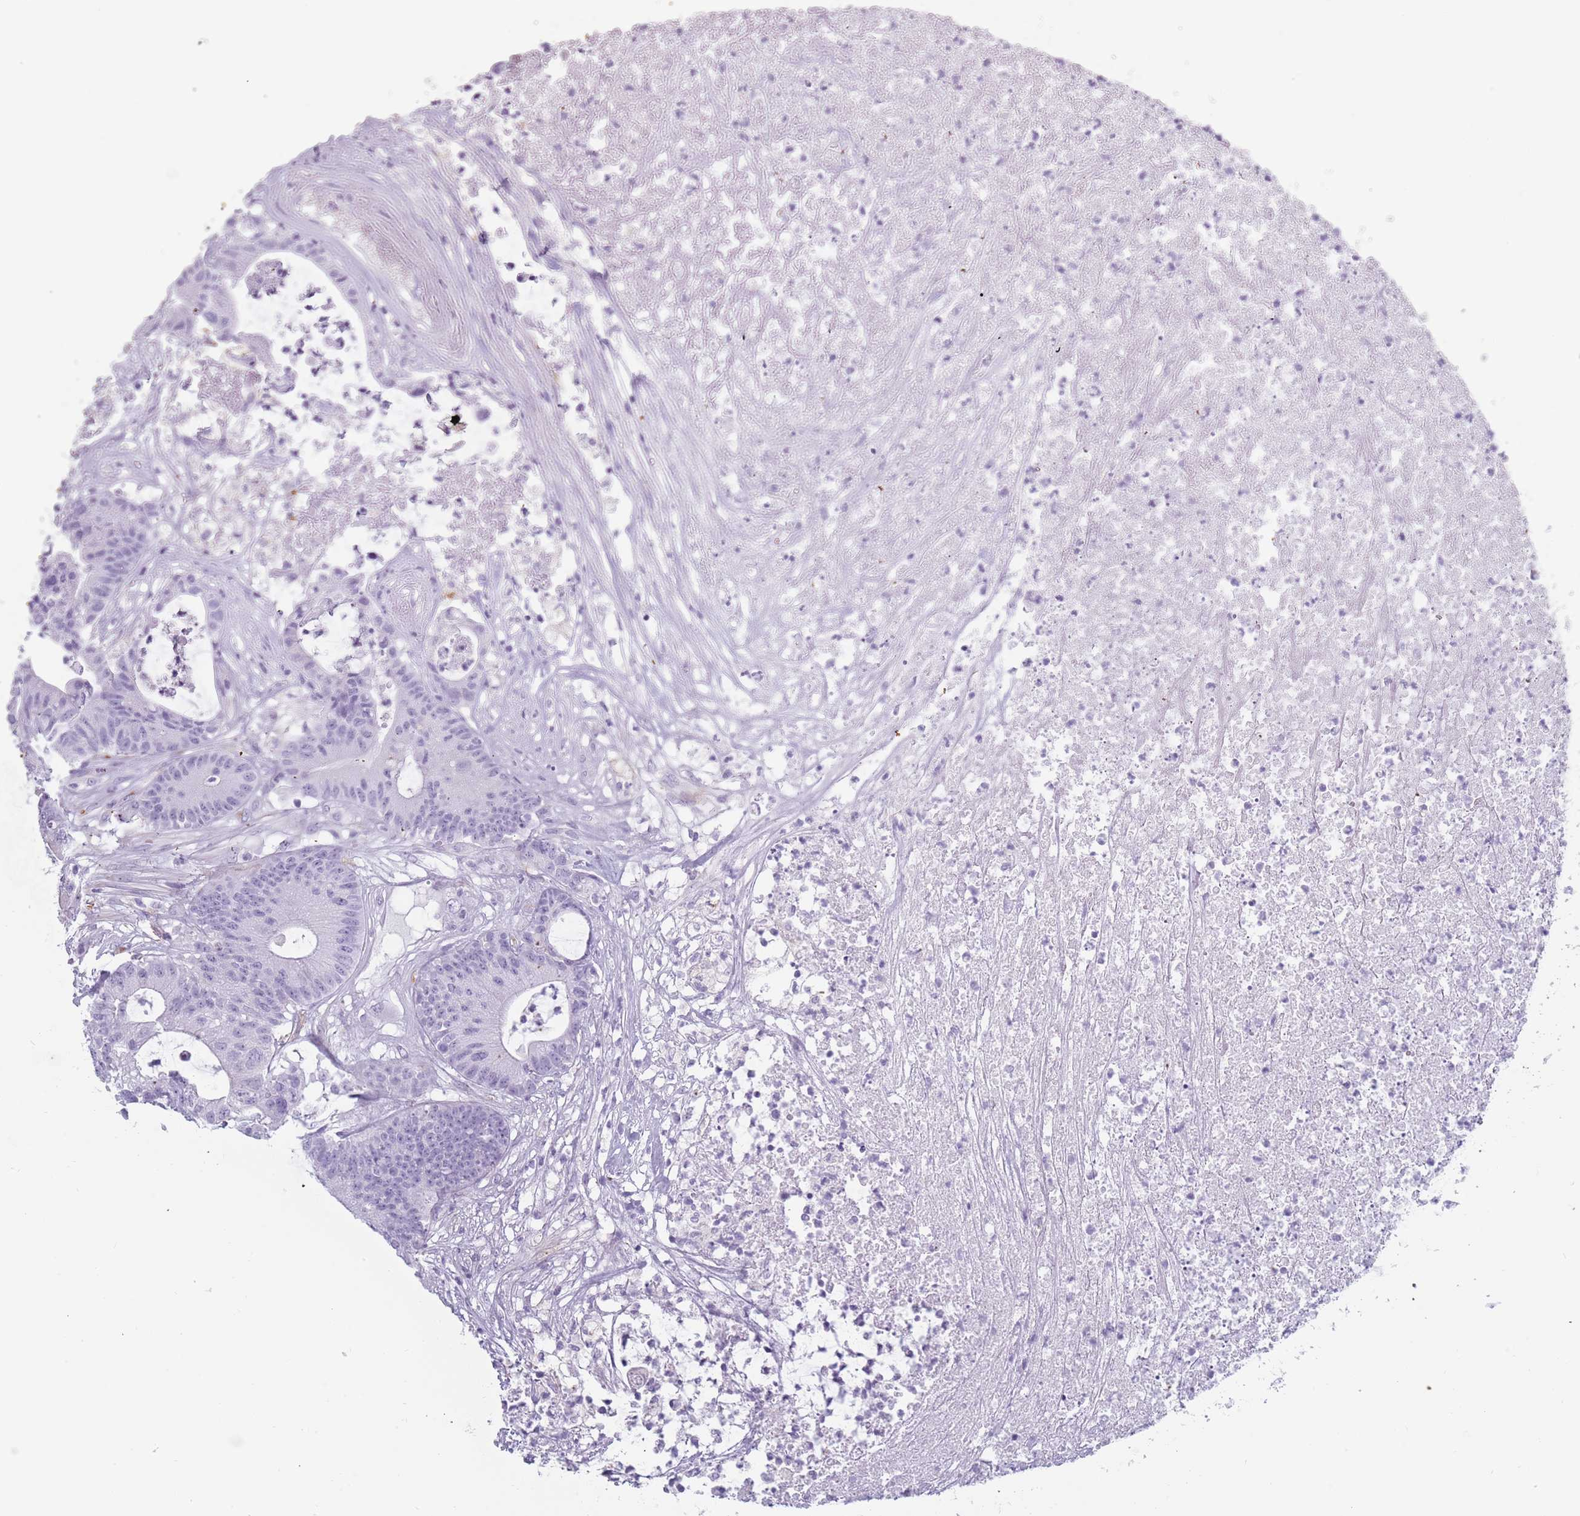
{"staining": {"intensity": "negative", "quantity": "none", "location": "none"}, "tissue": "colorectal cancer", "cell_type": "Tumor cells", "image_type": "cancer", "snomed": [{"axis": "morphology", "description": "Adenocarcinoma, NOS"}, {"axis": "topography", "description": "Colon"}], "caption": "Immunohistochemistry (IHC) image of human adenocarcinoma (colorectal) stained for a protein (brown), which exhibits no positivity in tumor cells. The staining was performed using DAB (3,3'-diaminobenzidine) to visualize the protein expression in brown, while the nuclei were stained in blue with hematoxylin (Magnification: 20x).", "gene": "COLEC12", "patient": {"sex": "female", "age": 84}}